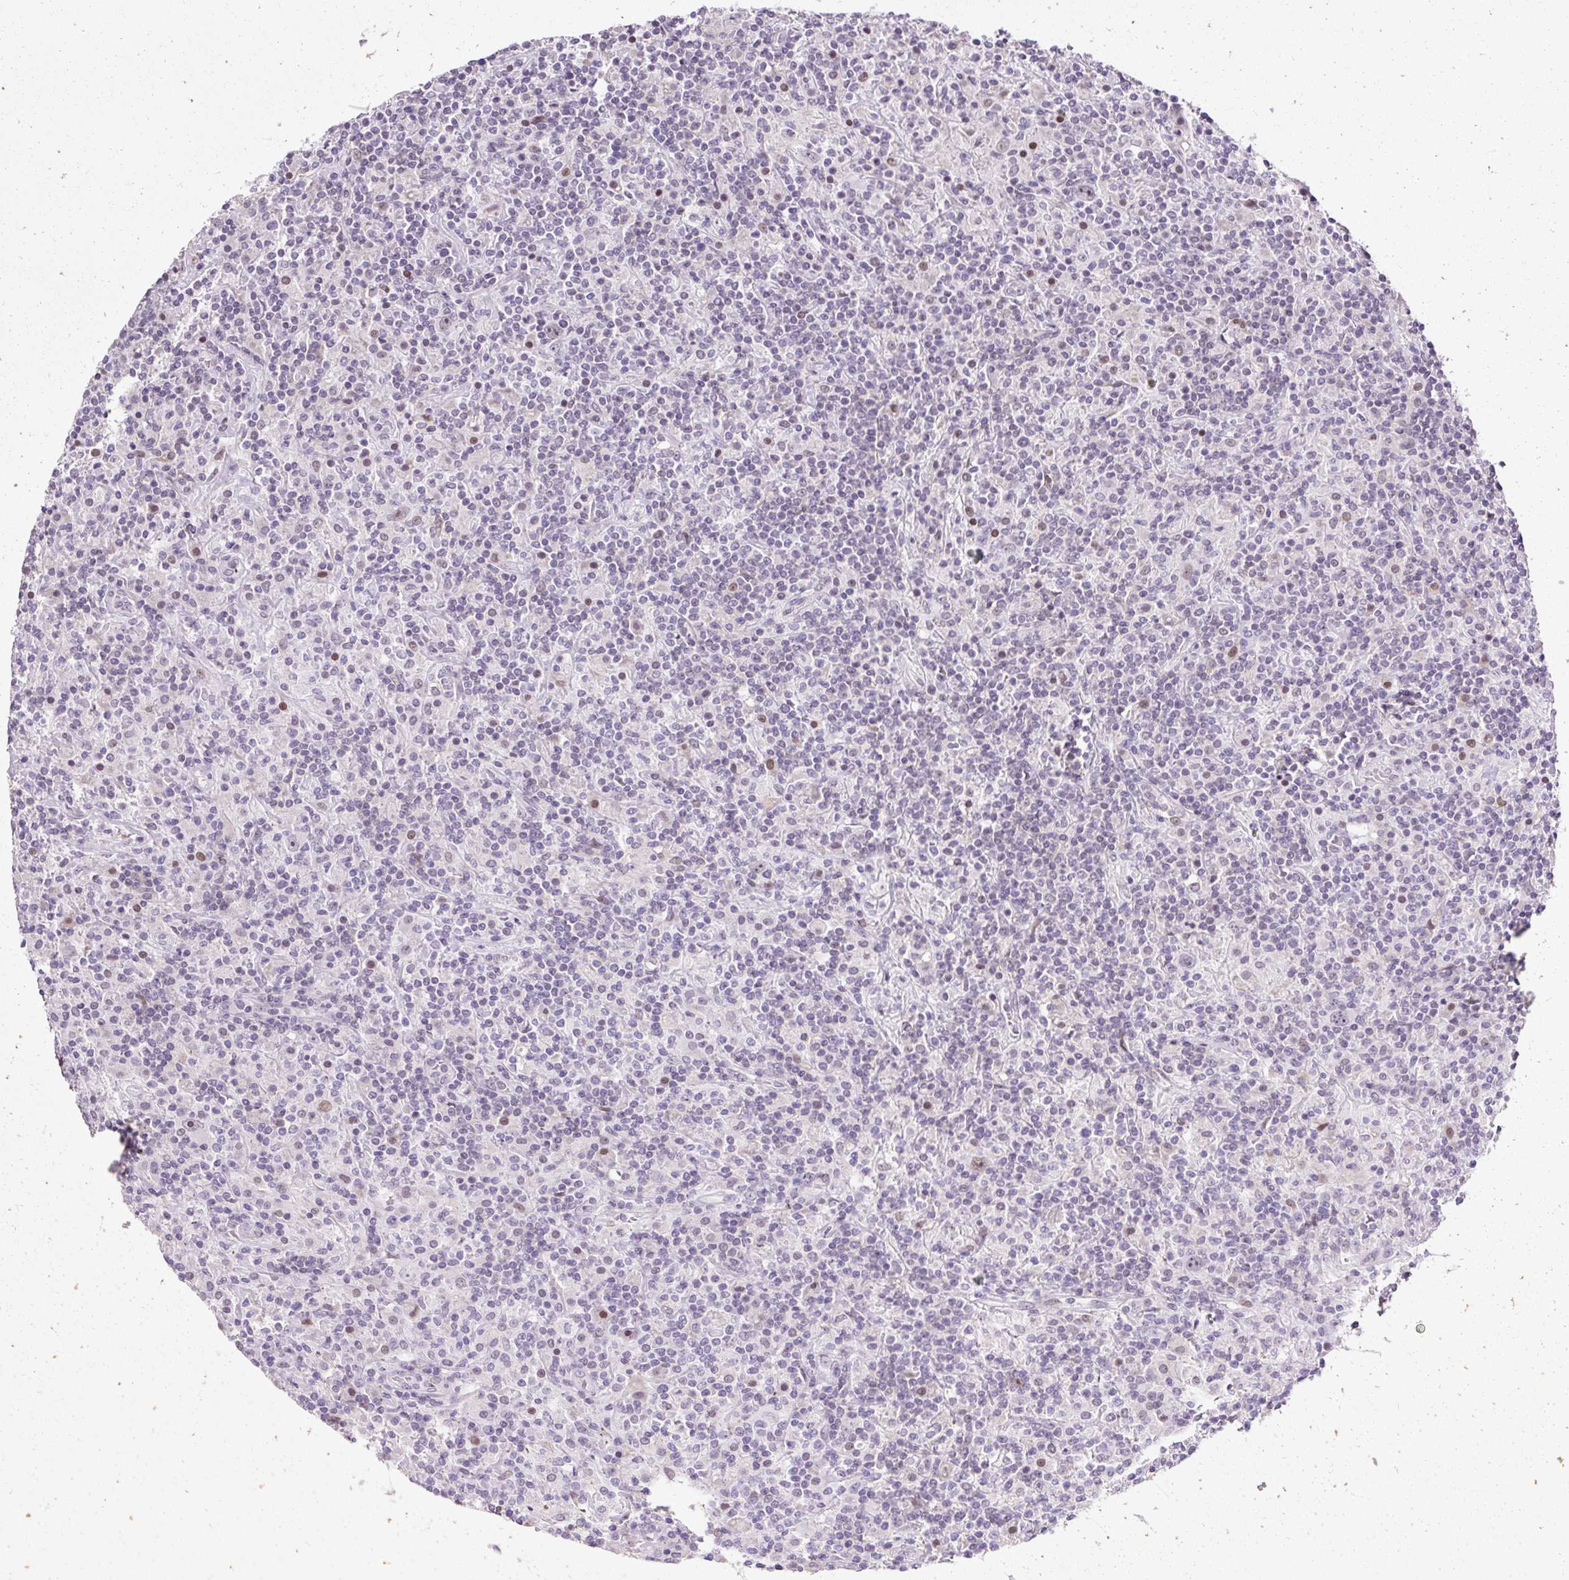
{"staining": {"intensity": "moderate", "quantity": "25%-75%", "location": "nuclear"}, "tissue": "lymphoma", "cell_type": "Tumor cells", "image_type": "cancer", "snomed": [{"axis": "morphology", "description": "Hodgkin's disease, NOS"}, {"axis": "topography", "description": "Lymph node"}], "caption": "Immunohistochemistry of human Hodgkin's disease exhibits medium levels of moderate nuclear positivity in approximately 25%-75% of tumor cells.", "gene": "ARHGEF18", "patient": {"sex": "male", "age": 70}}